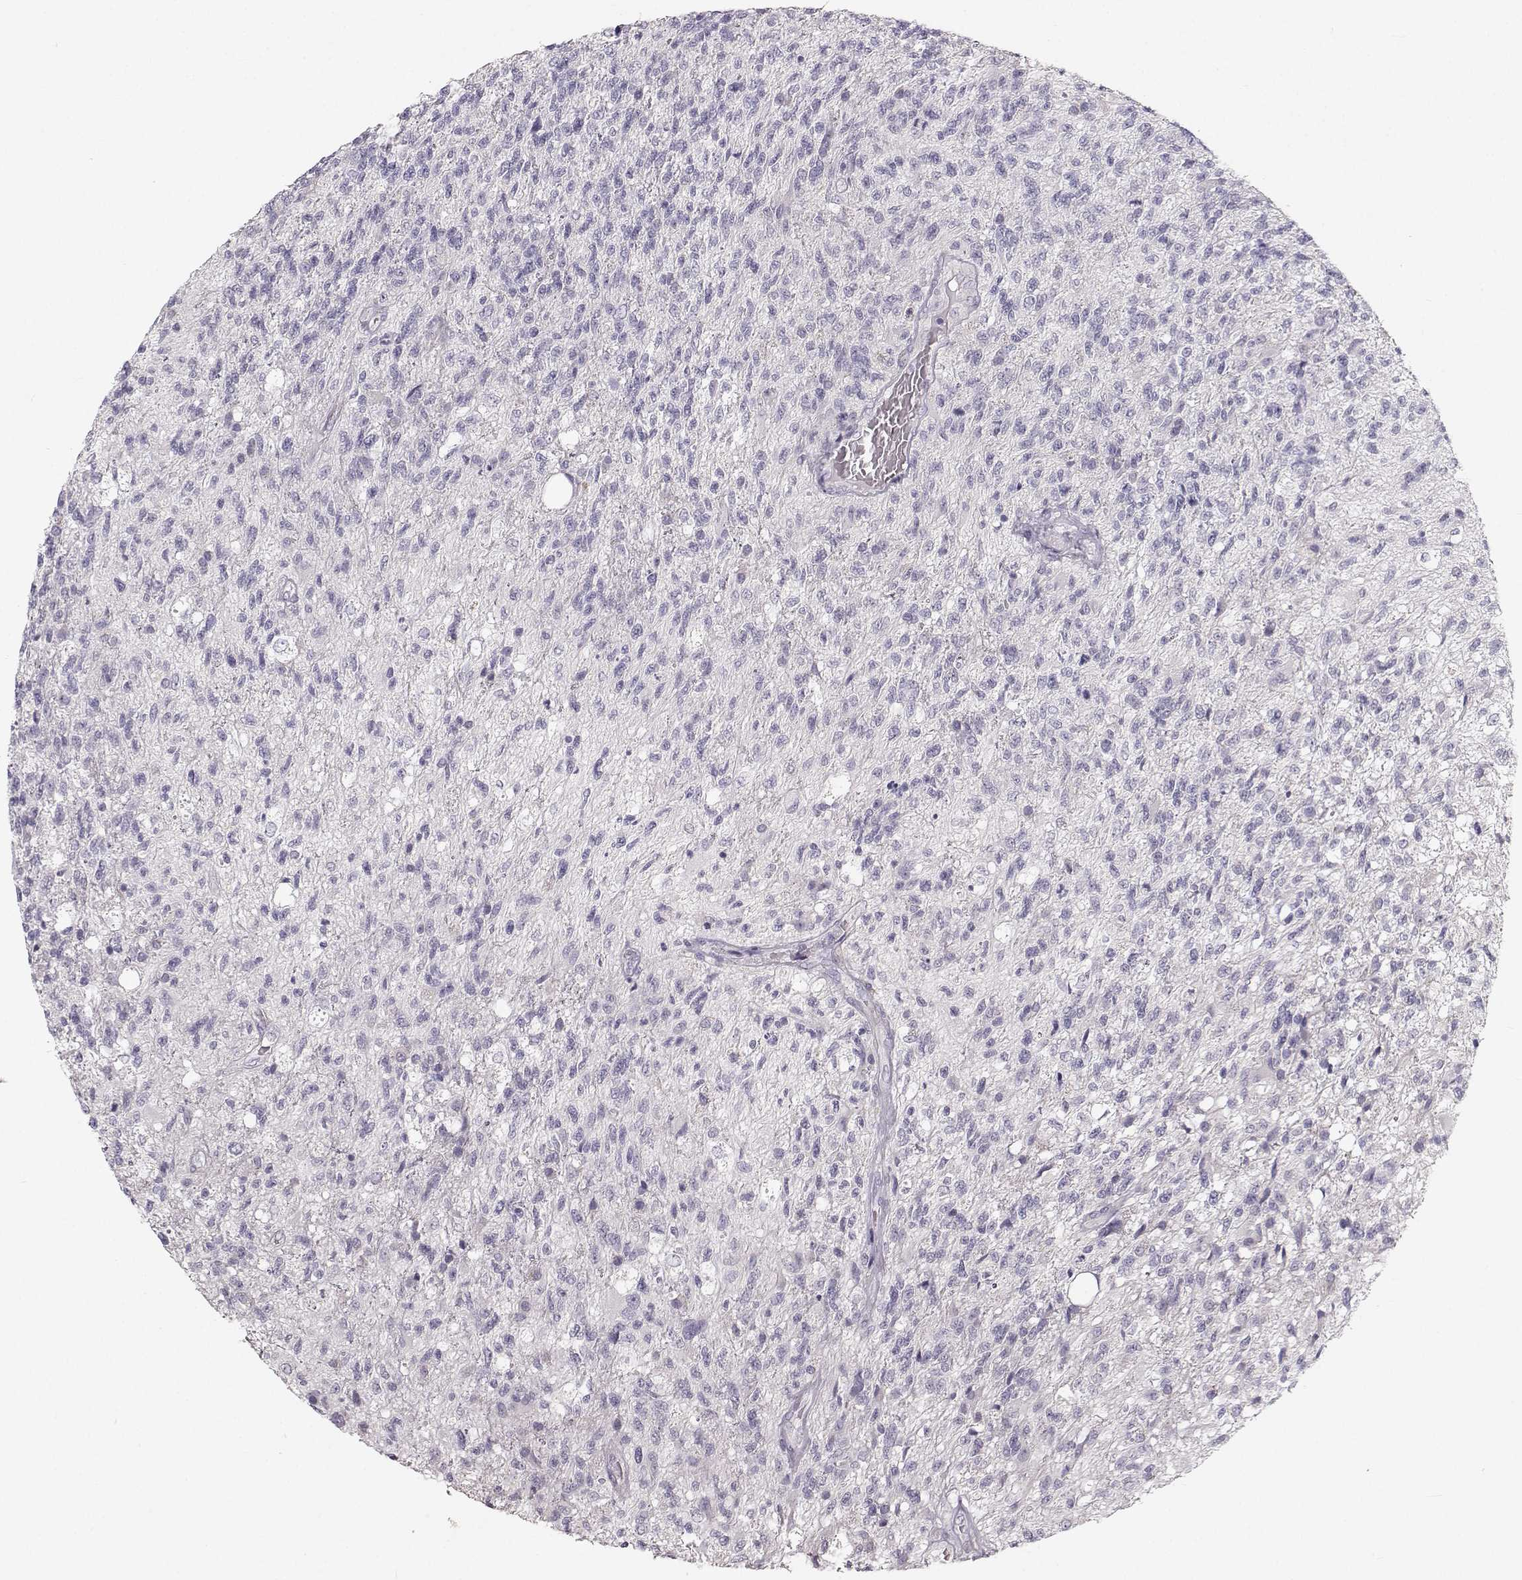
{"staining": {"intensity": "negative", "quantity": "none", "location": "none"}, "tissue": "glioma", "cell_type": "Tumor cells", "image_type": "cancer", "snomed": [{"axis": "morphology", "description": "Glioma, malignant, High grade"}, {"axis": "topography", "description": "Brain"}], "caption": "Tumor cells show no significant protein staining in malignant glioma (high-grade). (Stains: DAB immunohistochemistry (IHC) with hematoxylin counter stain, Microscopy: brightfield microscopy at high magnification).", "gene": "OIP5", "patient": {"sex": "male", "age": 56}}